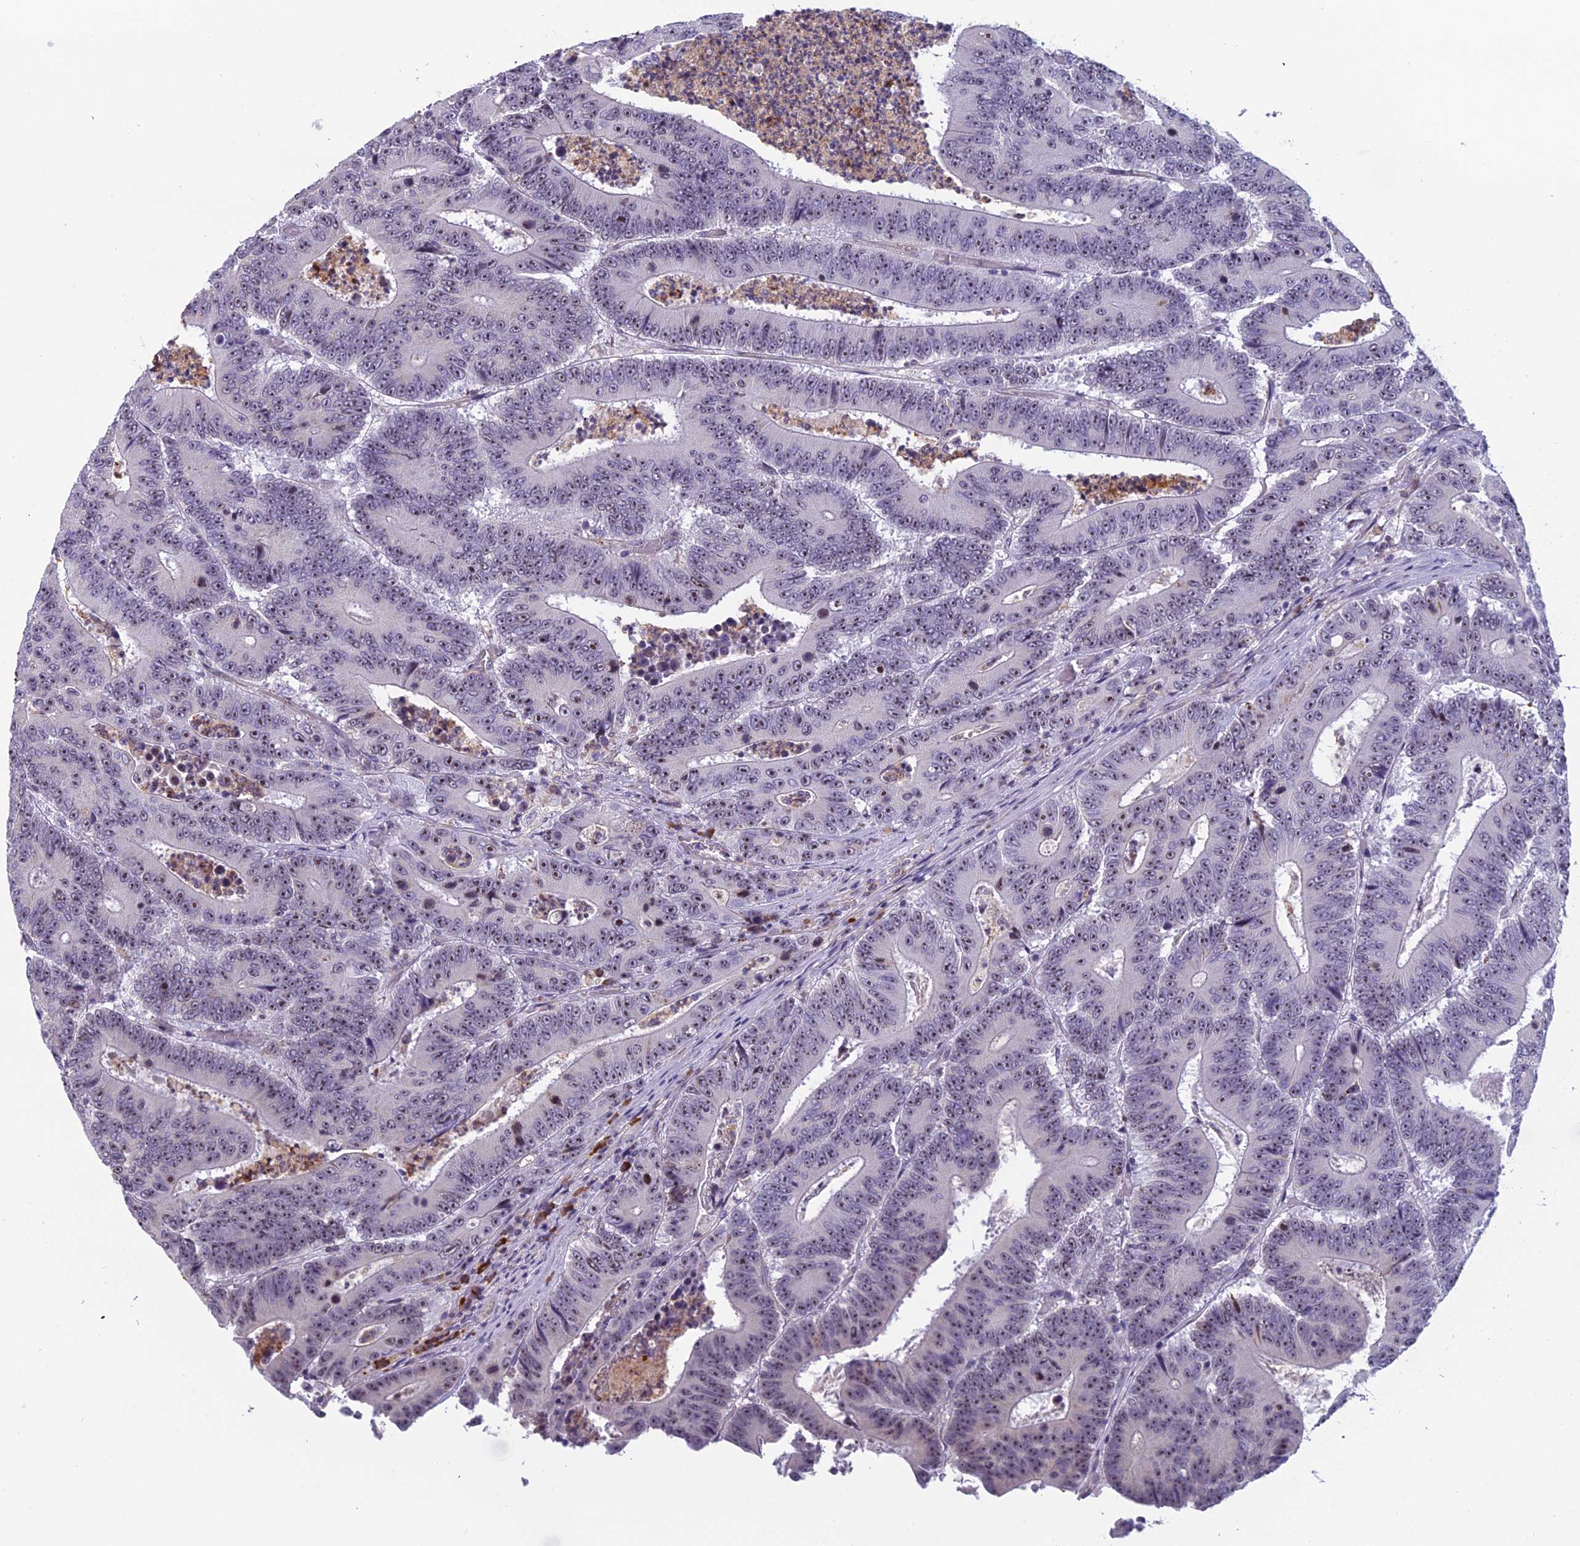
{"staining": {"intensity": "moderate", "quantity": ">75%", "location": "nuclear"}, "tissue": "colorectal cancer", "cell_type": "Tumor cells", "image_type": "cancer", "snomed": [{"axis": "morphology", "description": "Adenocarcinoma, NOS"}, {"axis": "topography", "description": "Colon"}], "caption": "Immunohistochemical staining of colorectal cancer reveals moderate nuclear protein positivity in about >75% of tumor cells.", "gene": "NOC2L", "patient": {"sex": "male", "age": 83}}